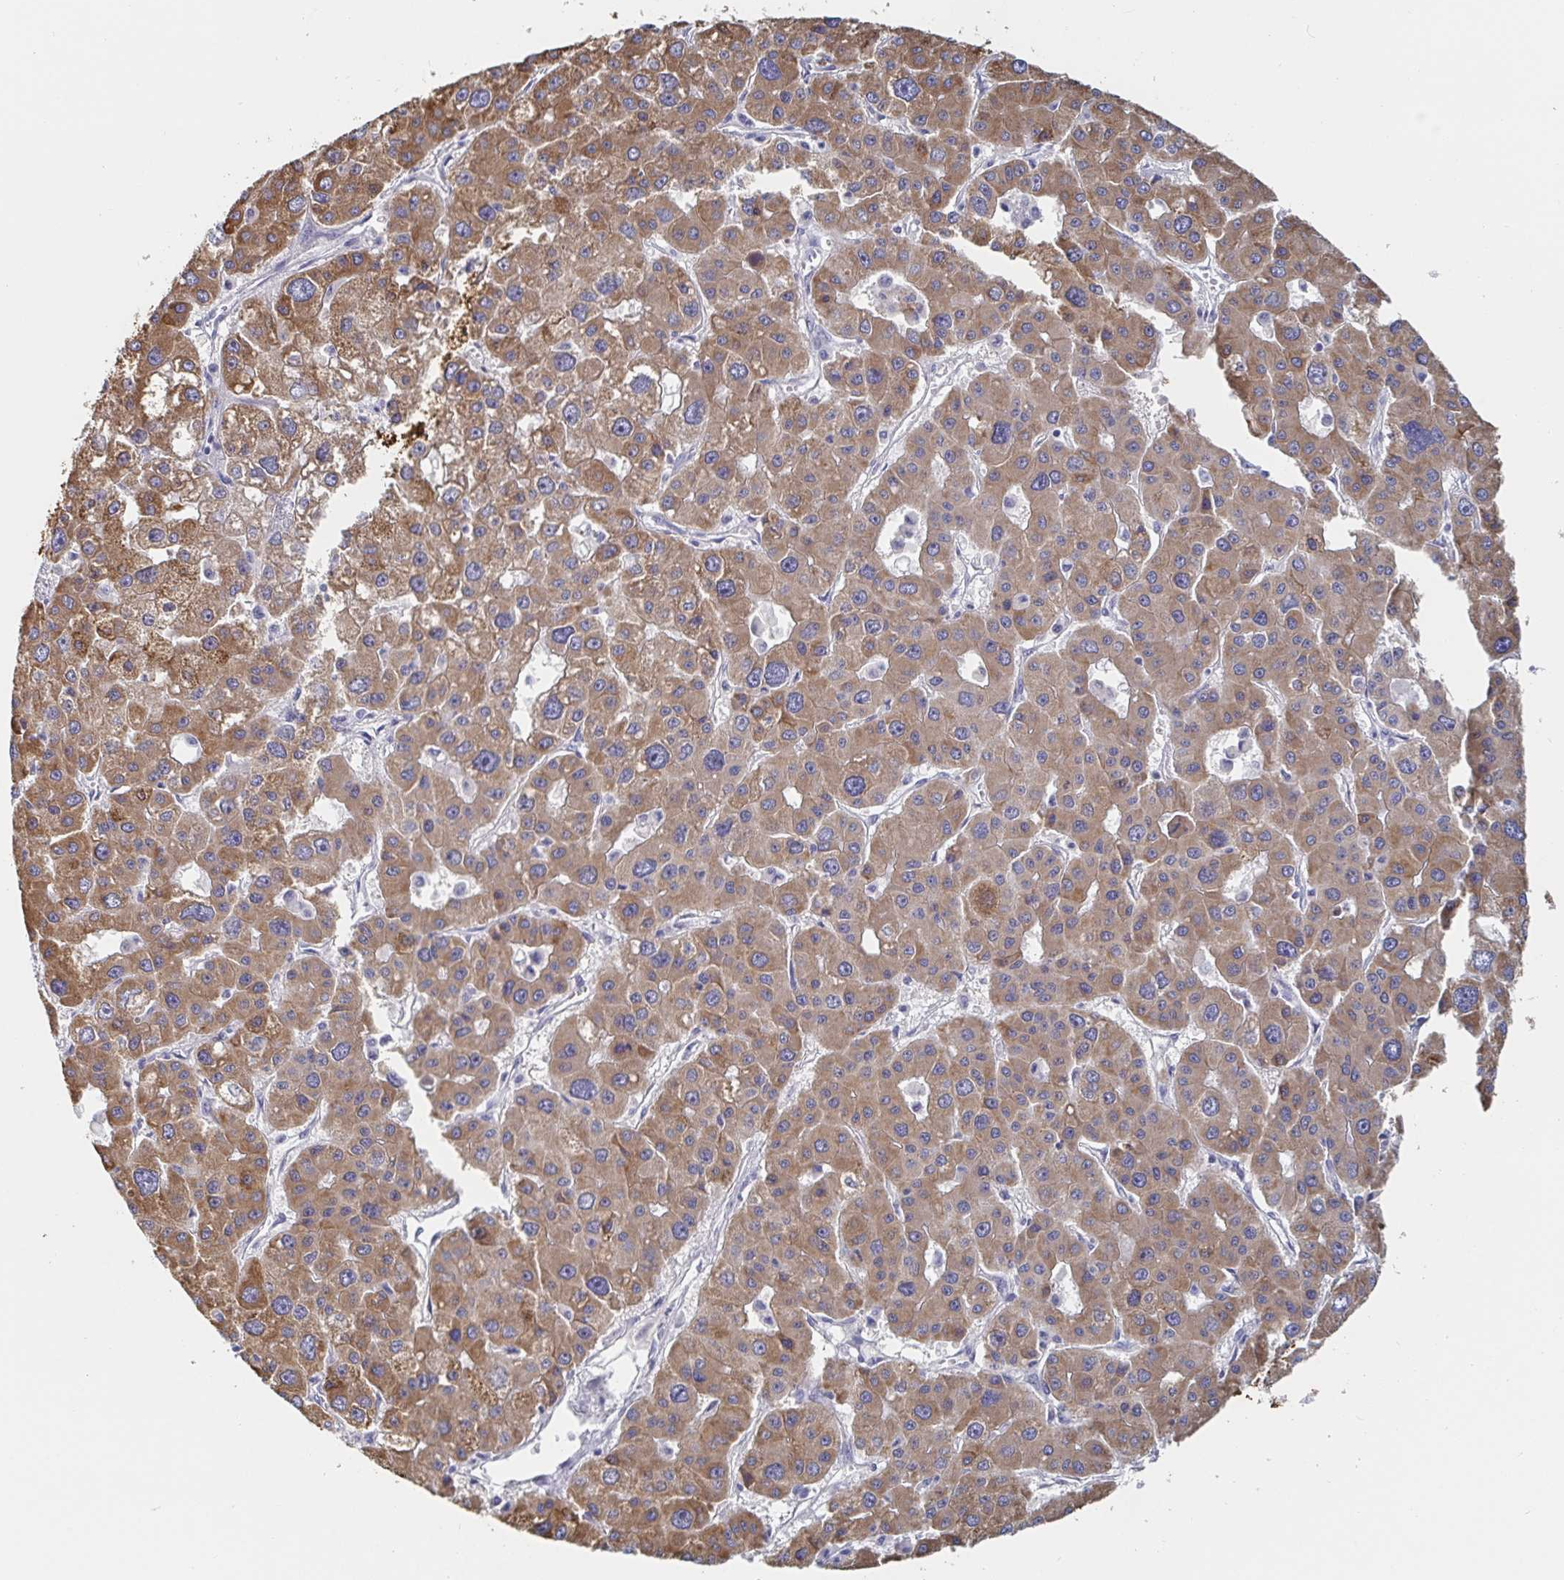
{"staining": {"intensity": "moderate", "quantity": ">75%", "location": "cytoplasmic/membranous"}, "tissue": "liver cancer", "cell_type": "Tumor cells", "image_type": "cancer", "snomed": [{"axis": "morphology", "description": "Carcinoma, Hepatocellular, NOS"}, {"axis": "topography", "description": "Liver"}], "caption": "Liver cancer stained for a protein exhibits moderate cytoplasmic/membranous positivity in tumor cells. (IHC, brightfield microscopy, high magnification).", "gene": "ZNF430", "patient": {"sex": "male", "age": 73}}